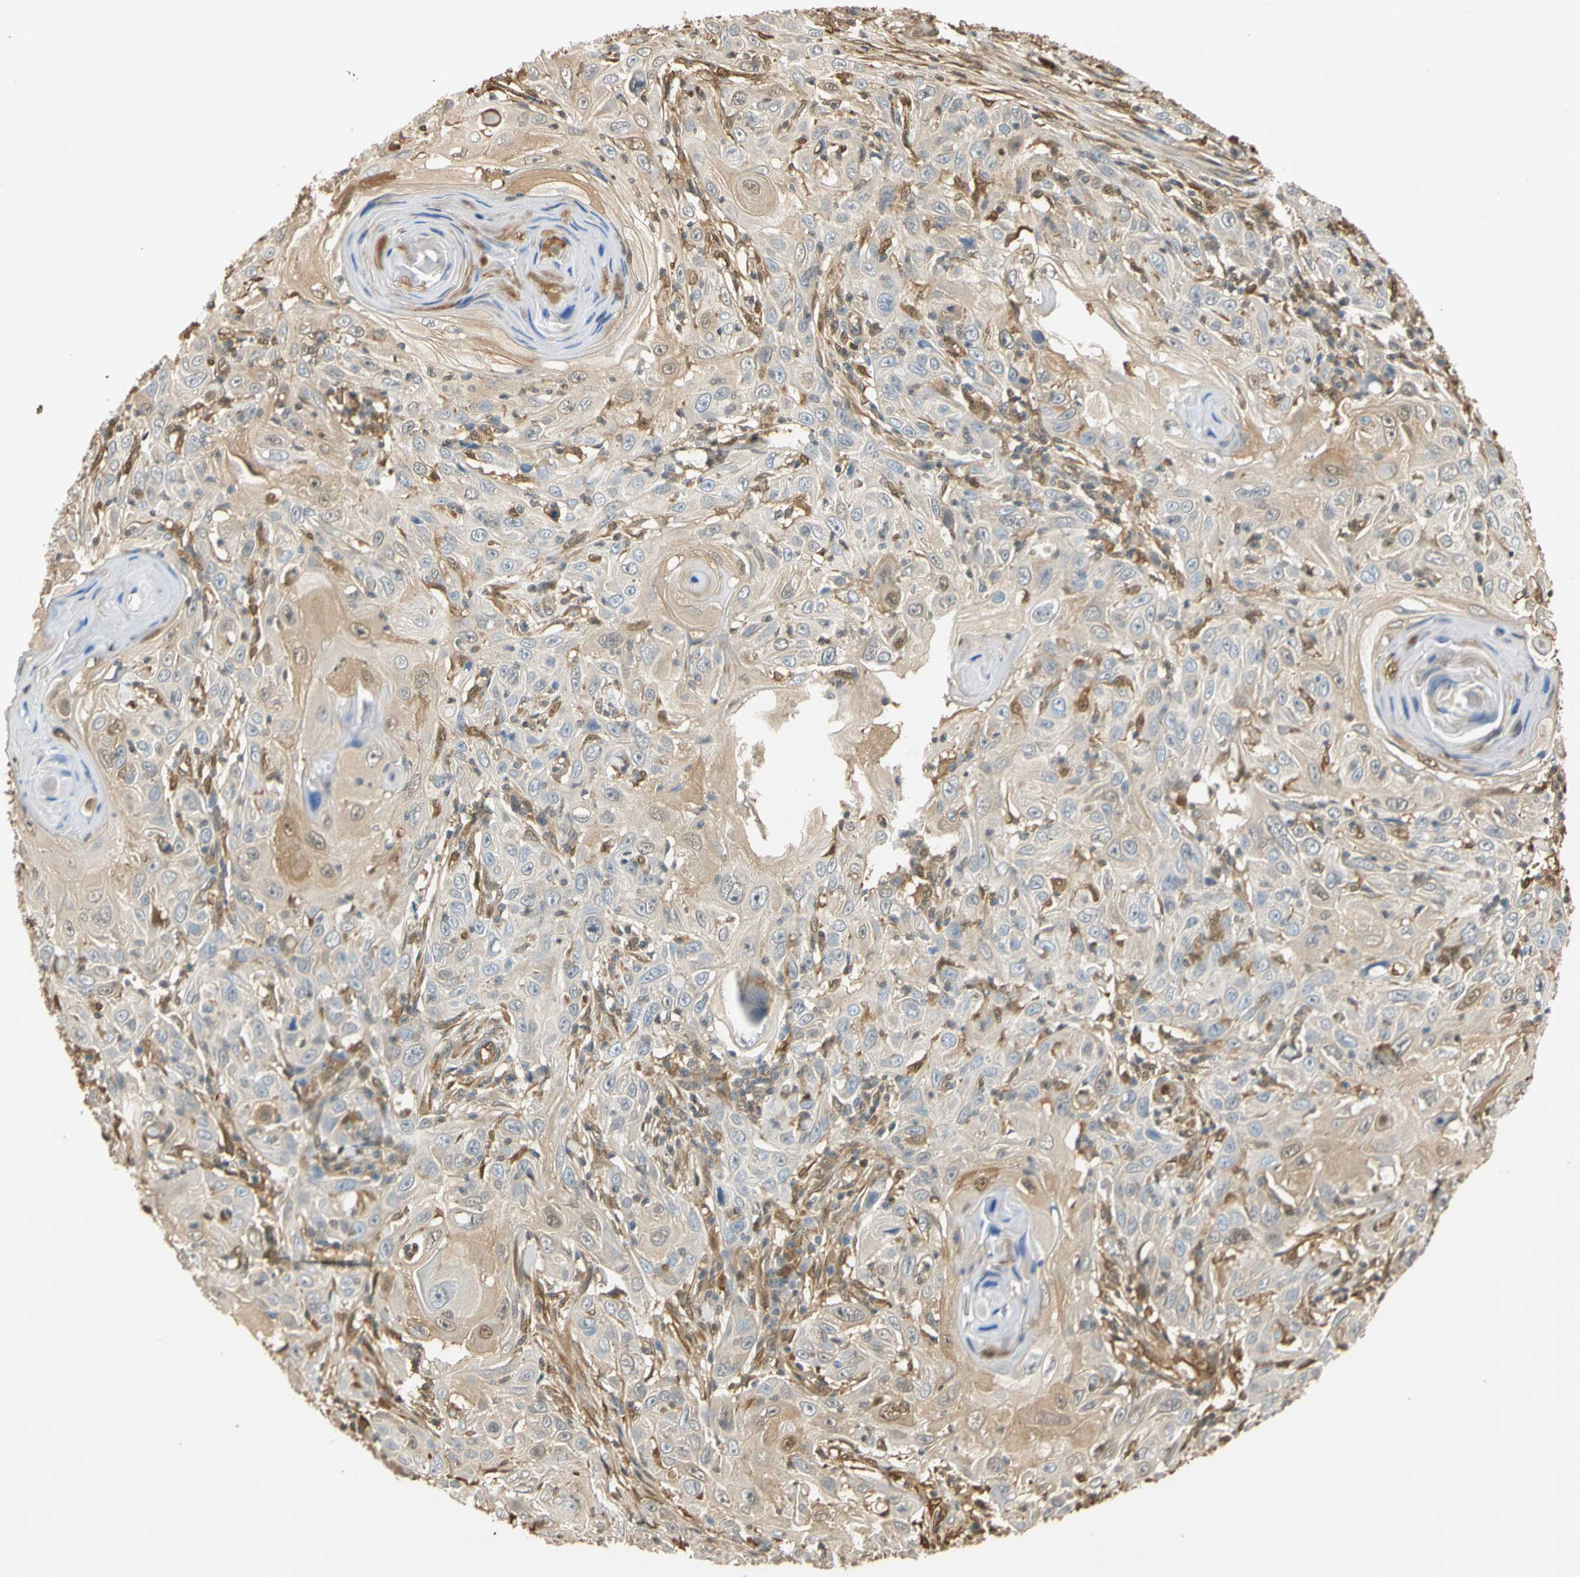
{"staining": {"intensity": "weak", "quantity": "25%-75%", "location": "cytoplasmic/membranous"}, "tissue": "skin cancer", "cell_type": "Tumor cells", "image_type": "cancer", "snomed": [{"axis": "morphology", "description": "Squamous cell carcinoma, NOS"}, {"axis": "topography", "description": "Skin"}], "caption": "Tumor cells demonstrate low levels of weak cytoplasmic/membranous positivity in about 25%-75% of cells in human skin squamous cell carcinoma.", "gene": "S100A6", "patient": {"sex": "female", "age": 88}}